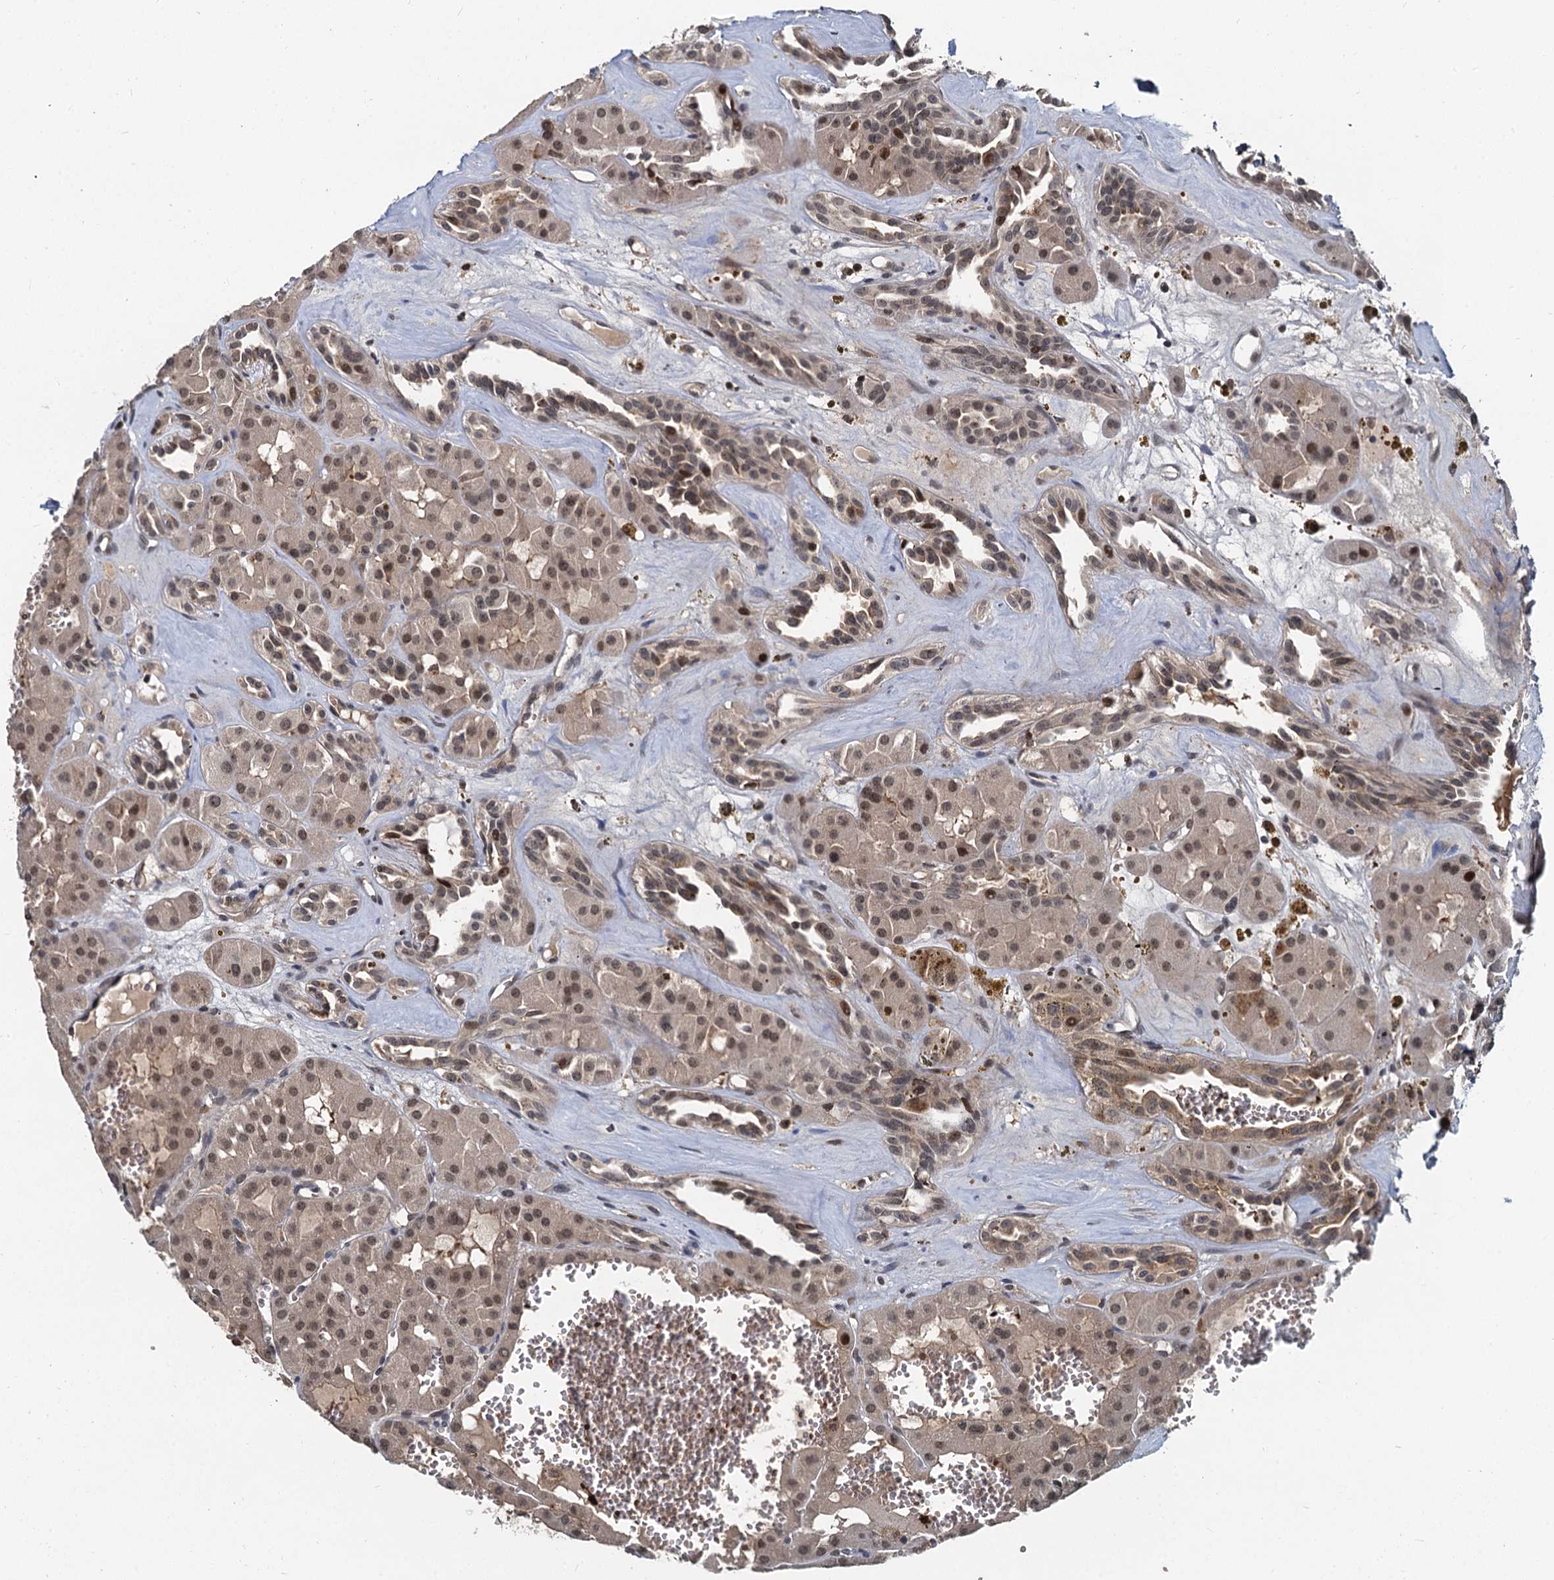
{"staining": {"intensity": "moderate", "quantity": ">75%", "location": "nuclear"}, "tissue": "renal cancer", "cell_type": "Tumor cells", "image_type": "cancer", "snomed": [{"axis": "morphology", "description": "Carcinoma, NOS"}, {"axis": "topography", "description": "Kidney"}], "caption": "This is an image of IHC staining of carcinoma (renal), which shows moderate expression in the nuclear of tumor cells.", "gene": "FANCI", "patient": {"sex": "female", "age": 75}}